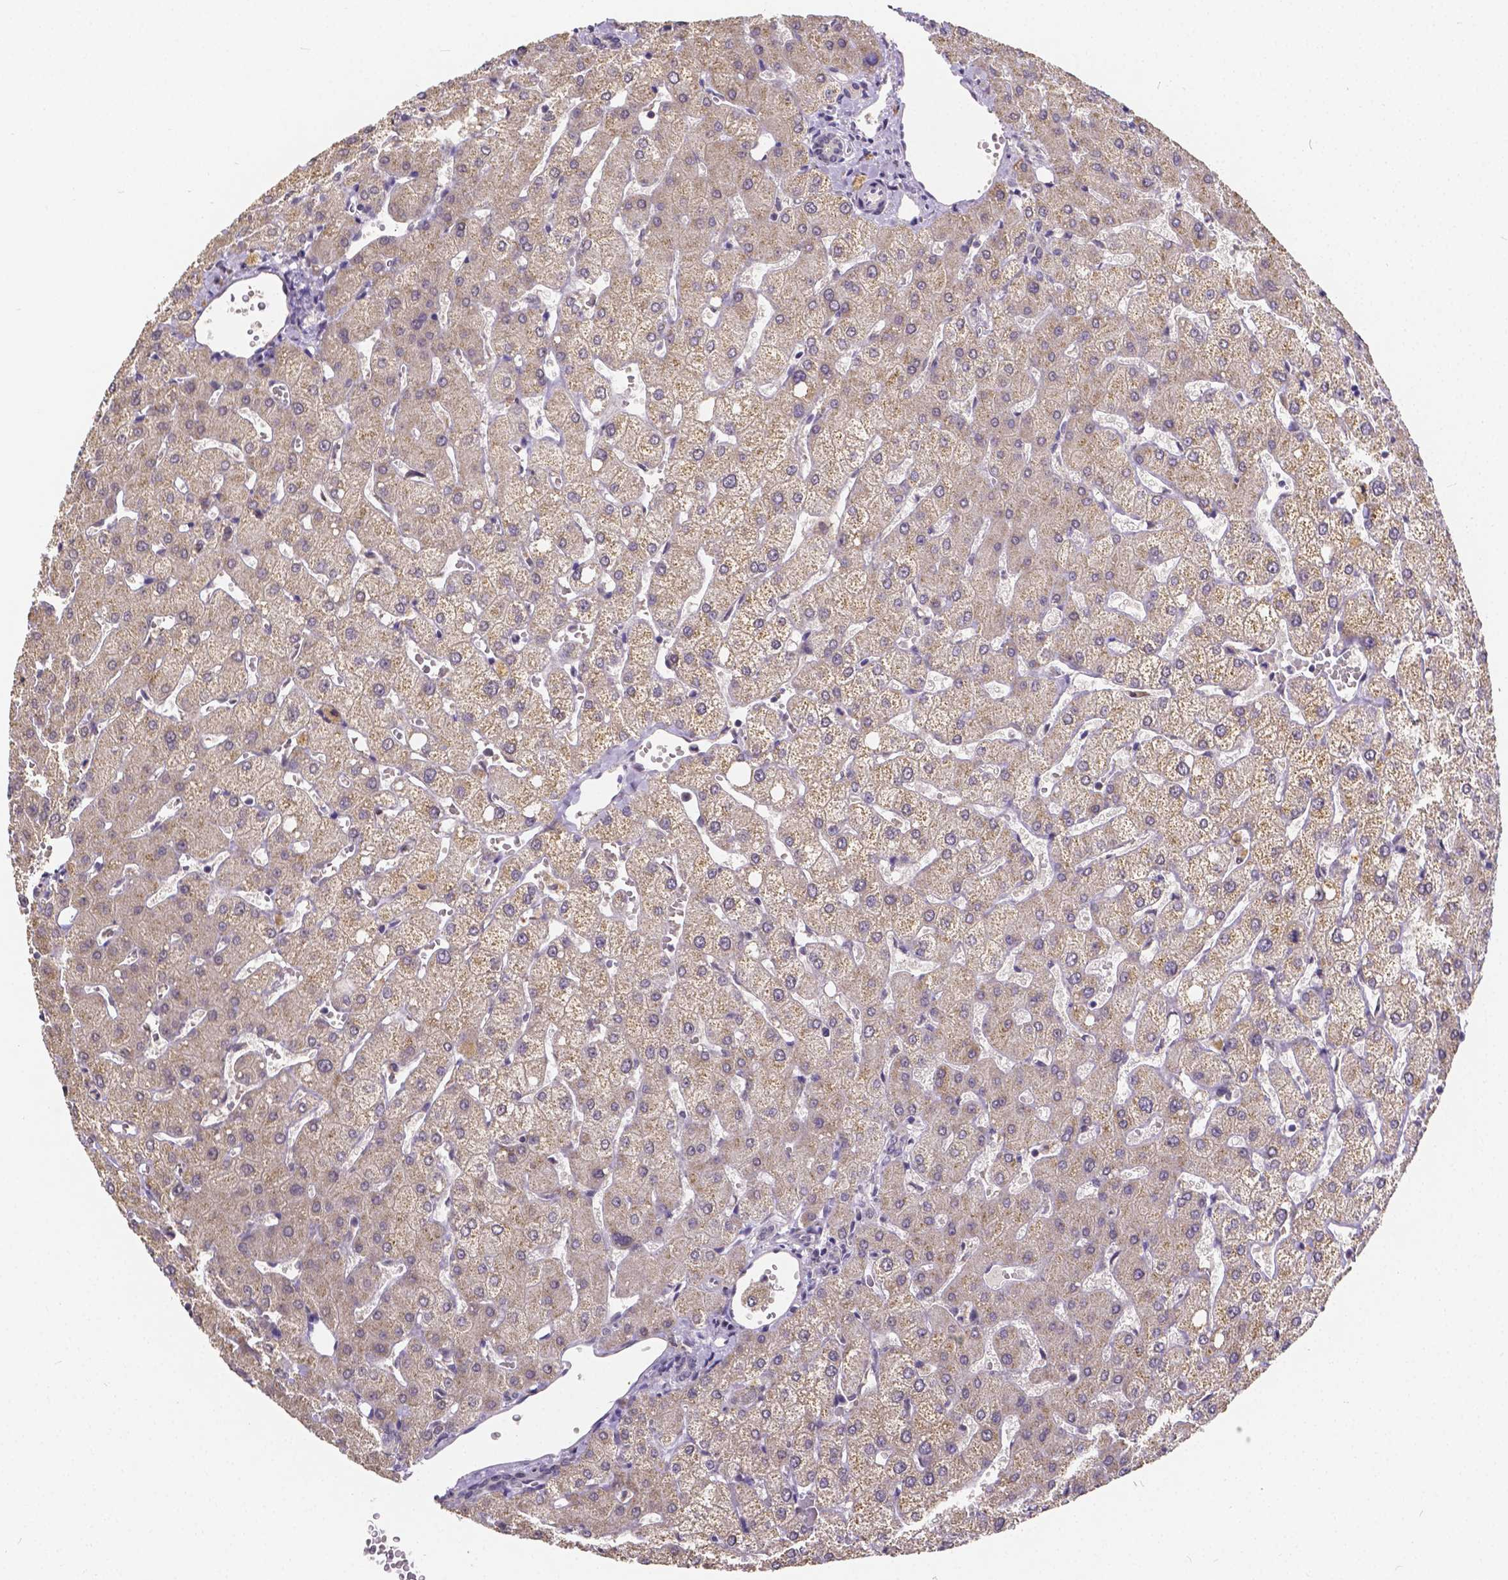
{"staining": {"intensity": "negative", "quantity": "none", "location": "none"}, "tissue": "liver", "cell_type": "Cholangiocytes", "image_type": "normal", "snomed": [{"axis": "morphology", "description": "Normal tissue, NOS"}, {"axis": "topography", "description": "Liver"}], "caption": "Liver stained for a protein using IHC exhibits no positivity cholangiocytes.", "gene": "CTNNA2", "patient": {"sex": "female", "age": 54}}